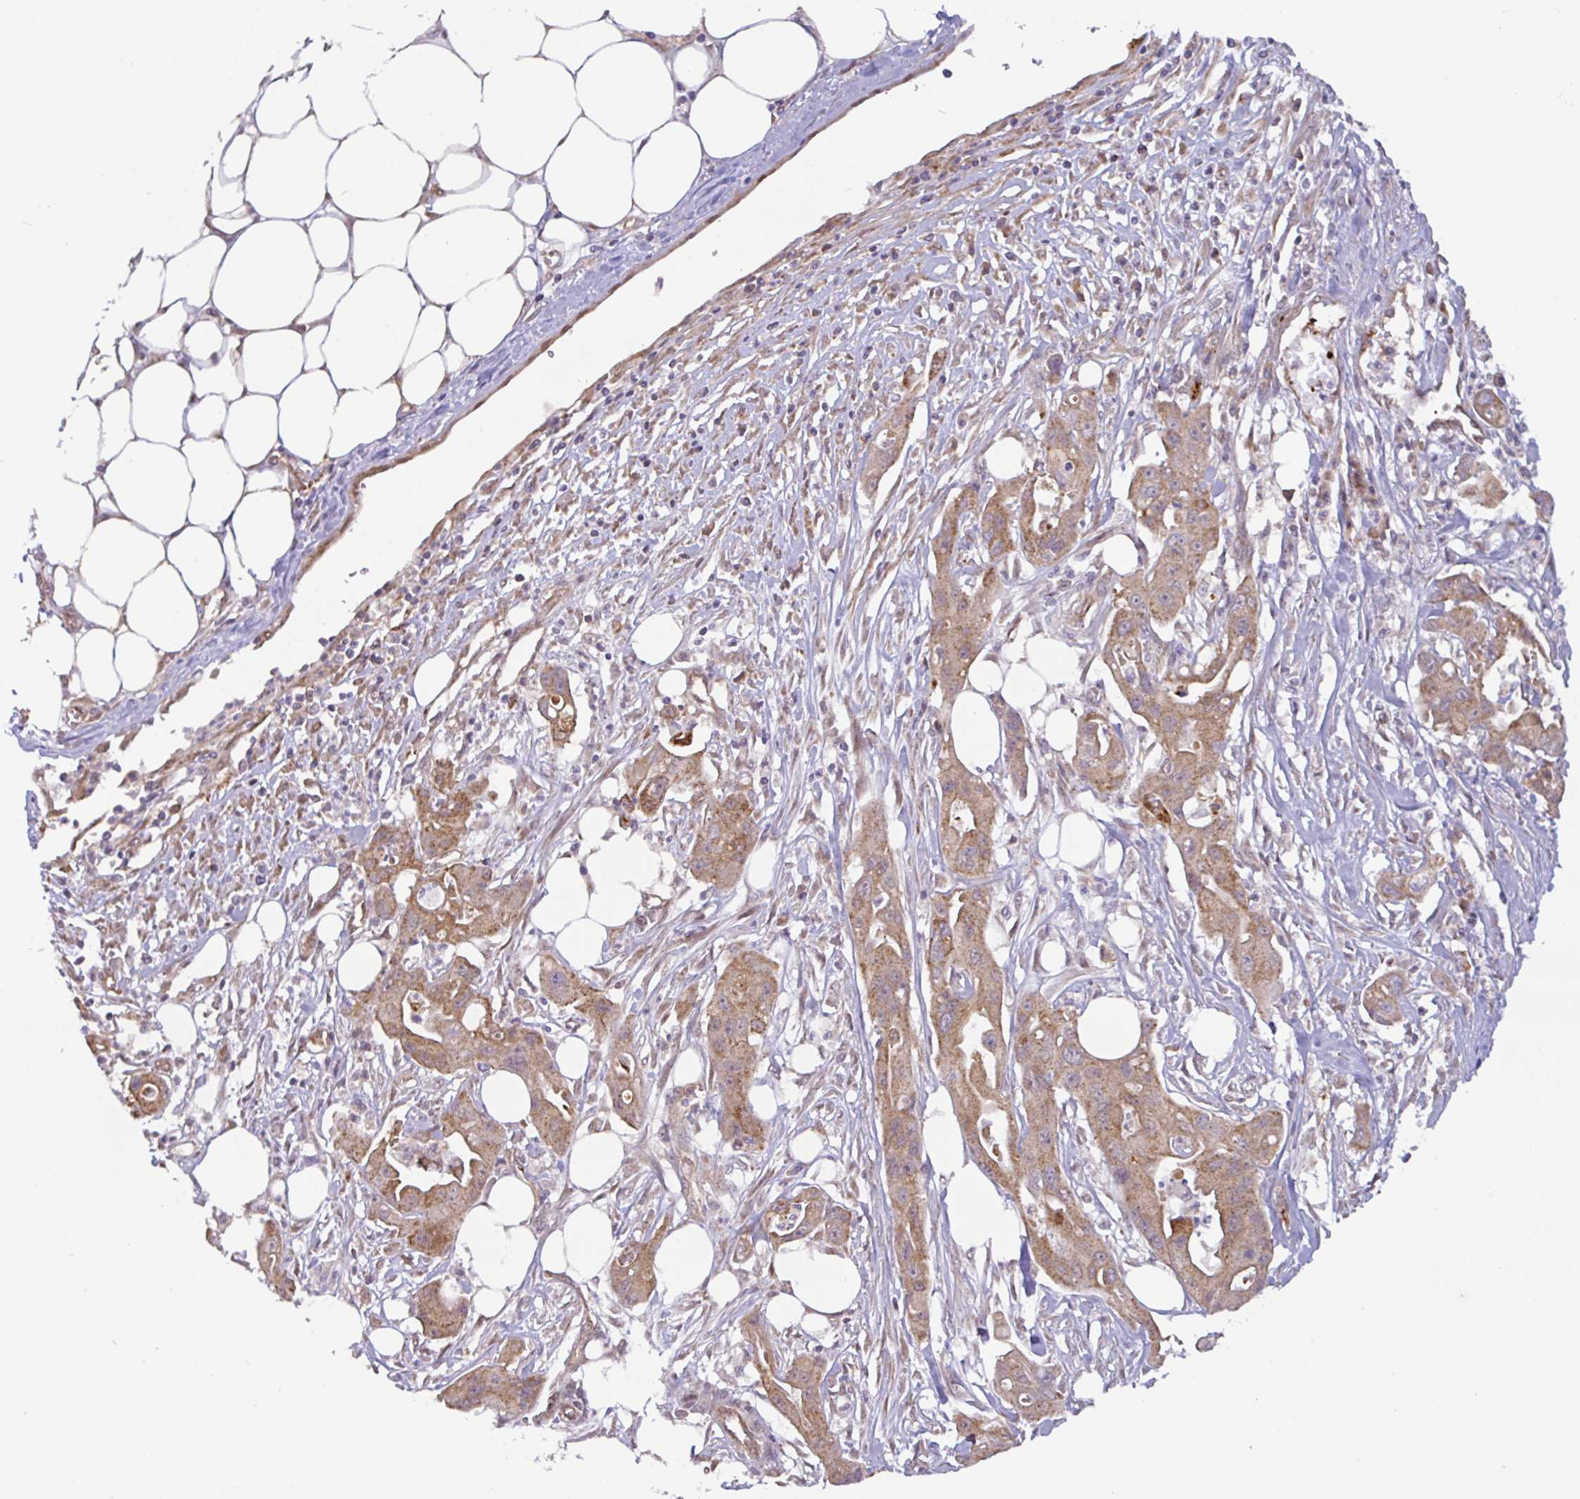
{"staining": {"intensity": "moderate", "quantity": ">75%", "location": "cytoplasmic/membranous"}, "tissue": "ovarian cancer", "cell_type": "Tumor cells", "image_type": "cancer", "snomed": [{"axis": "morphology", "description": "Cystadenocarcinoma, mucinous, NOS"}, {"axis": "topography", "description": "Ovary"}], "caption": "Human ovarian mucinous cystadenocarcinoma stained with a protein marker shows moderate staining in tumor cells.", "gene": "DLEU7", "patient": {"sex": "female", "age": 70}}